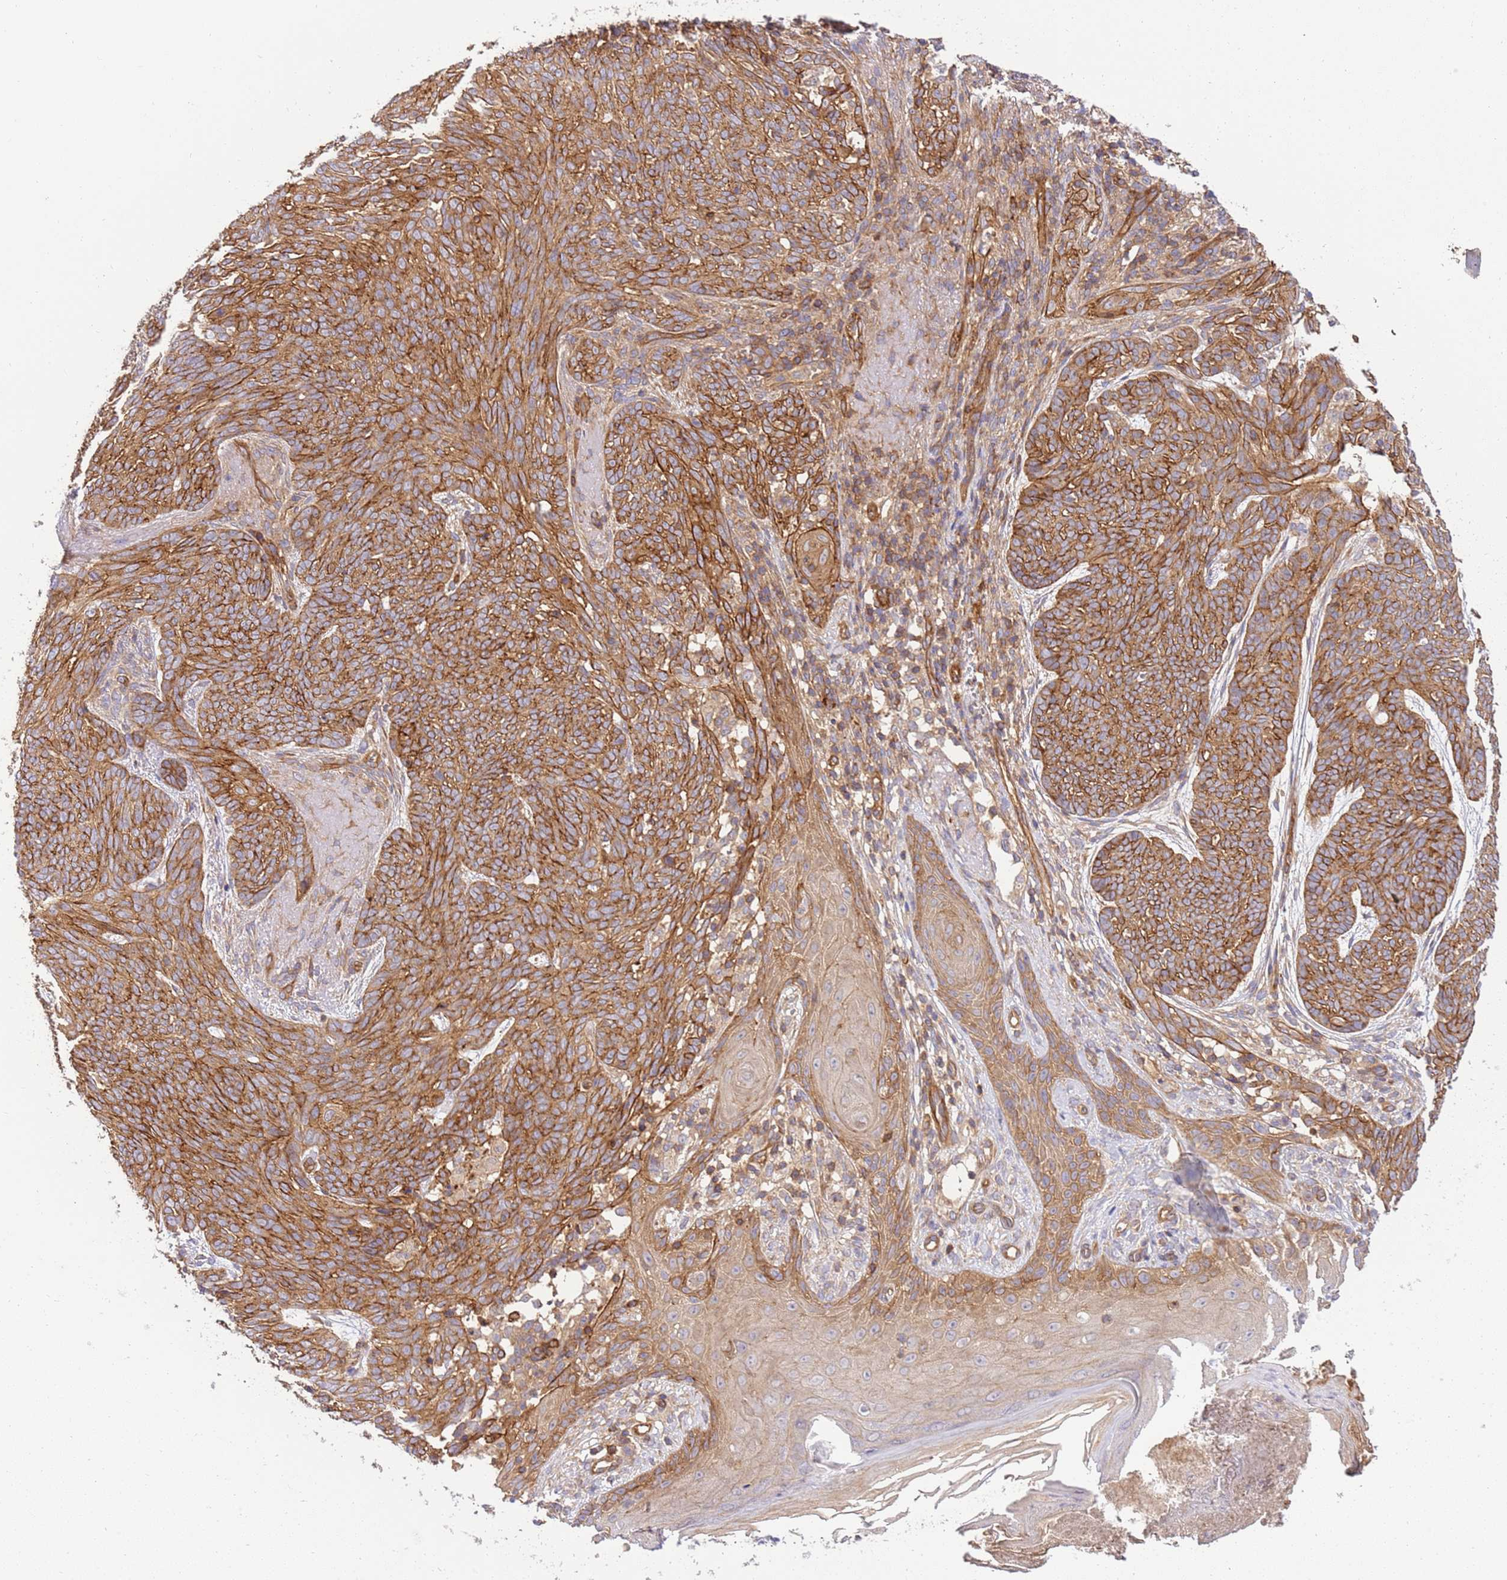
{"staining": {"intensity": "strong", "quantity": ">75%", "location": "cytoplasmic/membranous"}, "tissue": "skin cancer", "cell_type": "Tumor cells", "image_type": "cancer", "snomed": [{"axis": "morphology", "description": "Basal cell carcinoma"}, {"axis": "topography", "description": "Skin"}], "caption": "Immunohistochemical staining of basal cell carcinoma (skin) demonstrates high levels of strong cytoplasmic/membranous staining in approximately >75% of tumor cells.", "gene": "EFCAB8", "patient": {"sex": "female", "age": 86}}